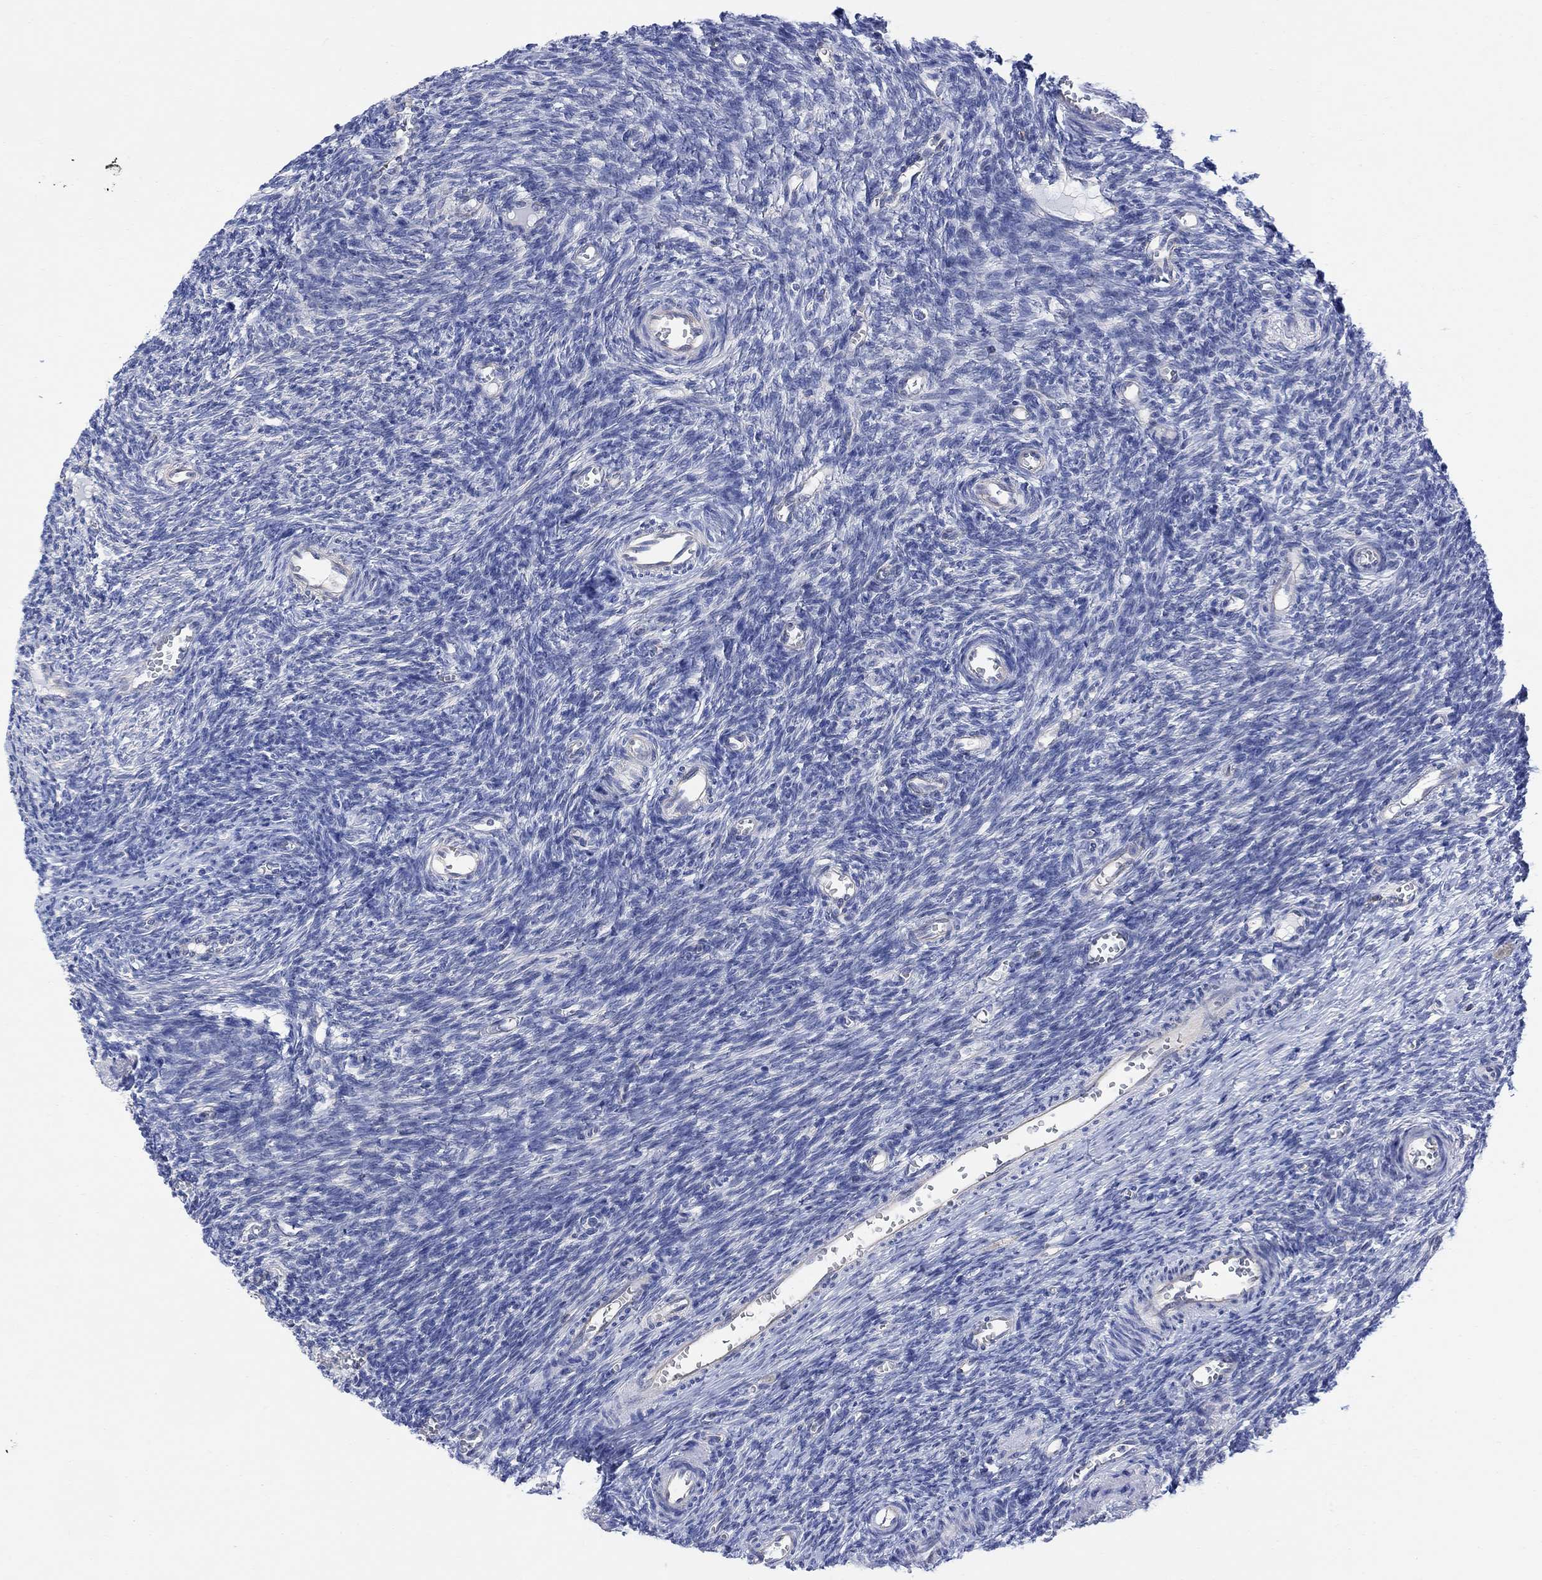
{"staining": {"intensity": "negative", "quantity": "none", "location": "none"}, "tissue": "ovary", "cell_type": "Ovarian stroma cells", "image_type": "normal", "snomed": [{"axis": "morphology", "description": "Normal tissue, NOS"}, {"axis": "topography", "description": "Ovary"}], "caption": "Immunohistochemistry (IHC) image of benign ovary stained for a protein (brown), which displays no positivity in ovarian stroma cells.", "gene": "GBP5", "patient": {"sex": "female", "age": 27}}